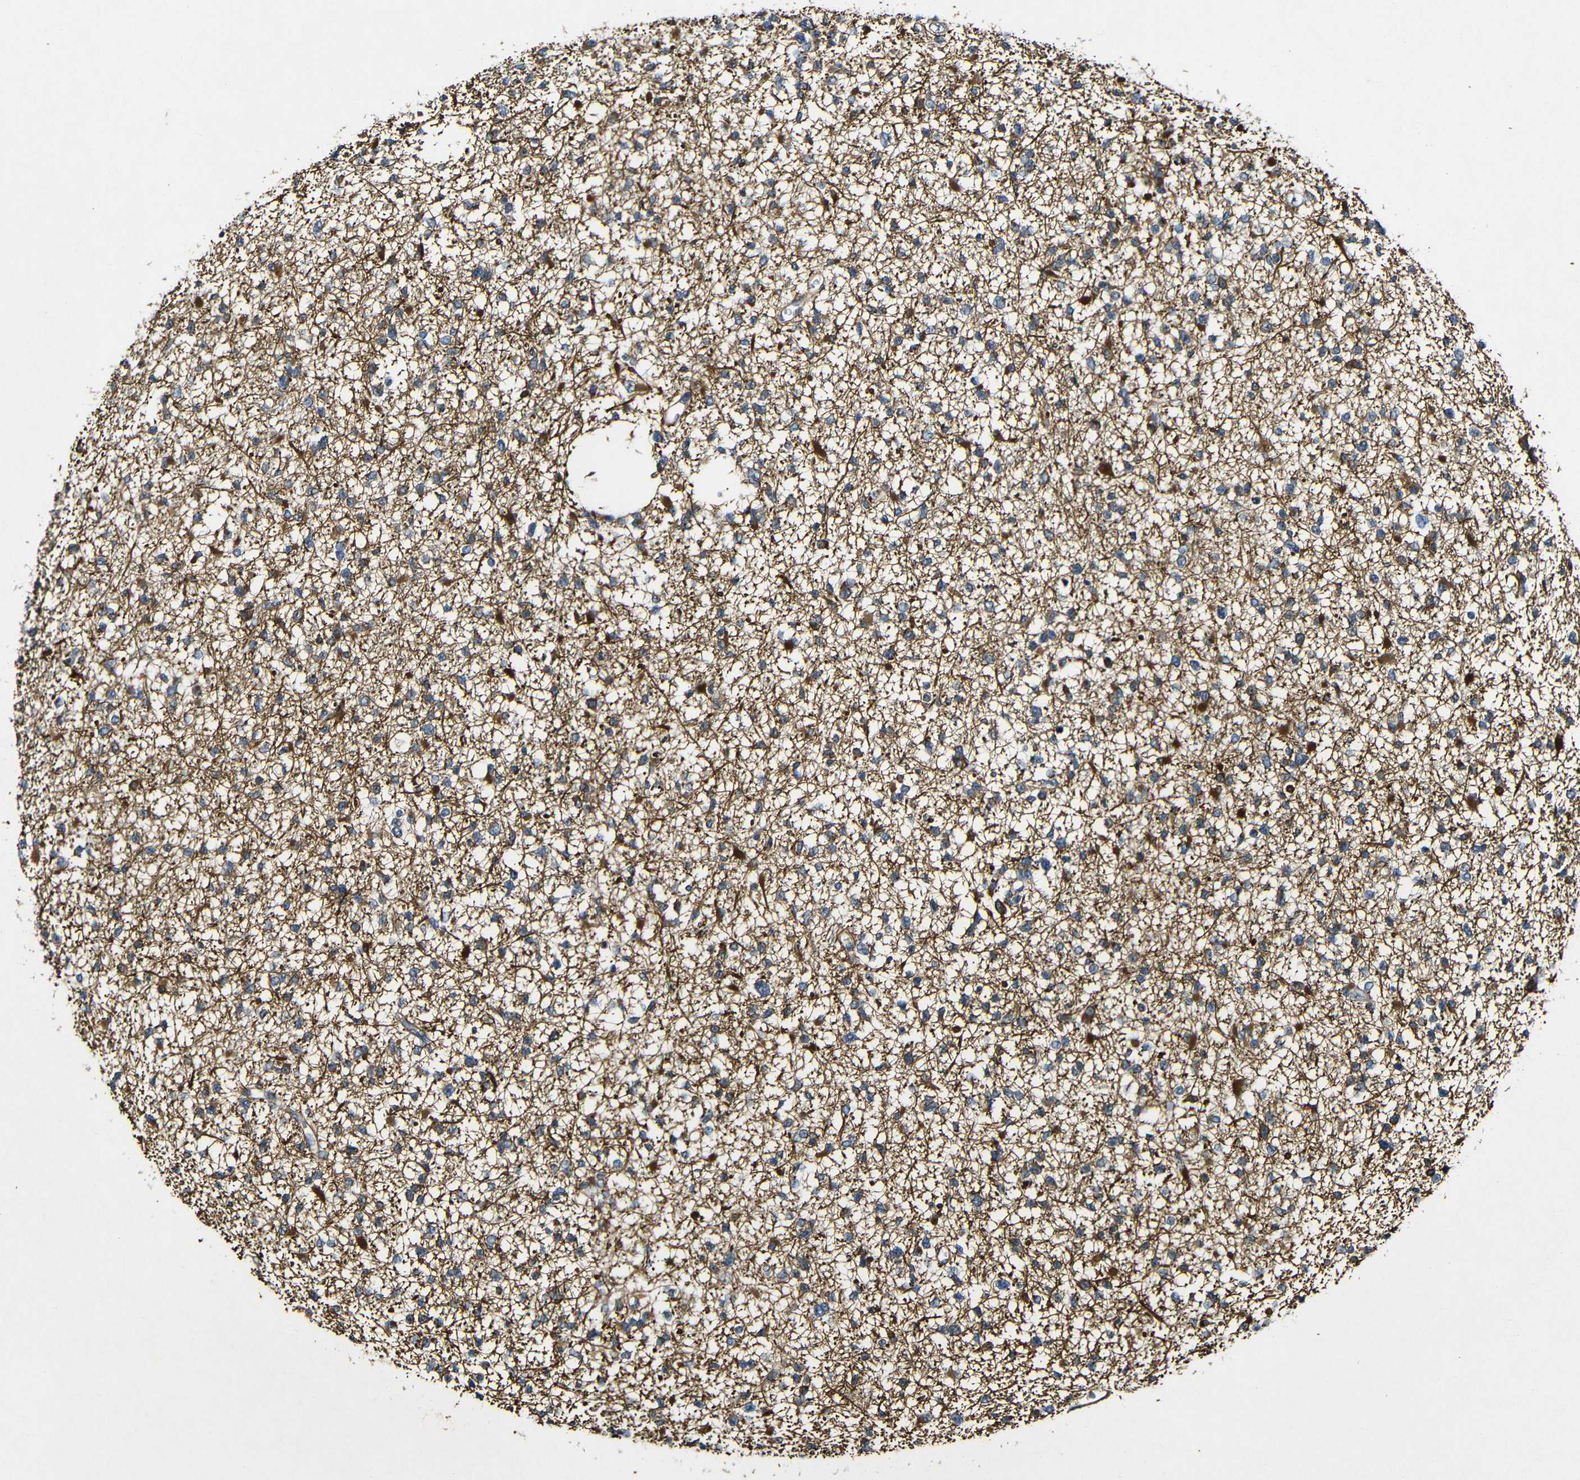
{"staining": {"intensity": "moderate", "quantity": "<25%", "location": "cytoplasmic/membranous"}, "tissue": "glioma", "cell_type": "Tumor cells", "image_type": "cancer", "snomed": [{"axis": "morphology", "description": "Glioma, malignant, Low grade"}, {"axis": "topography", "description": "Brain"}], "caption": "The histopathology image exhibits immunohistochemical staining of malignant low-grade glioma. There is moderate cytoplasmic/membranous positivity is present in approximately <25% of tumor cells.", "gene": "GSDME", "patient": {"sex": "female", "age": 22}}